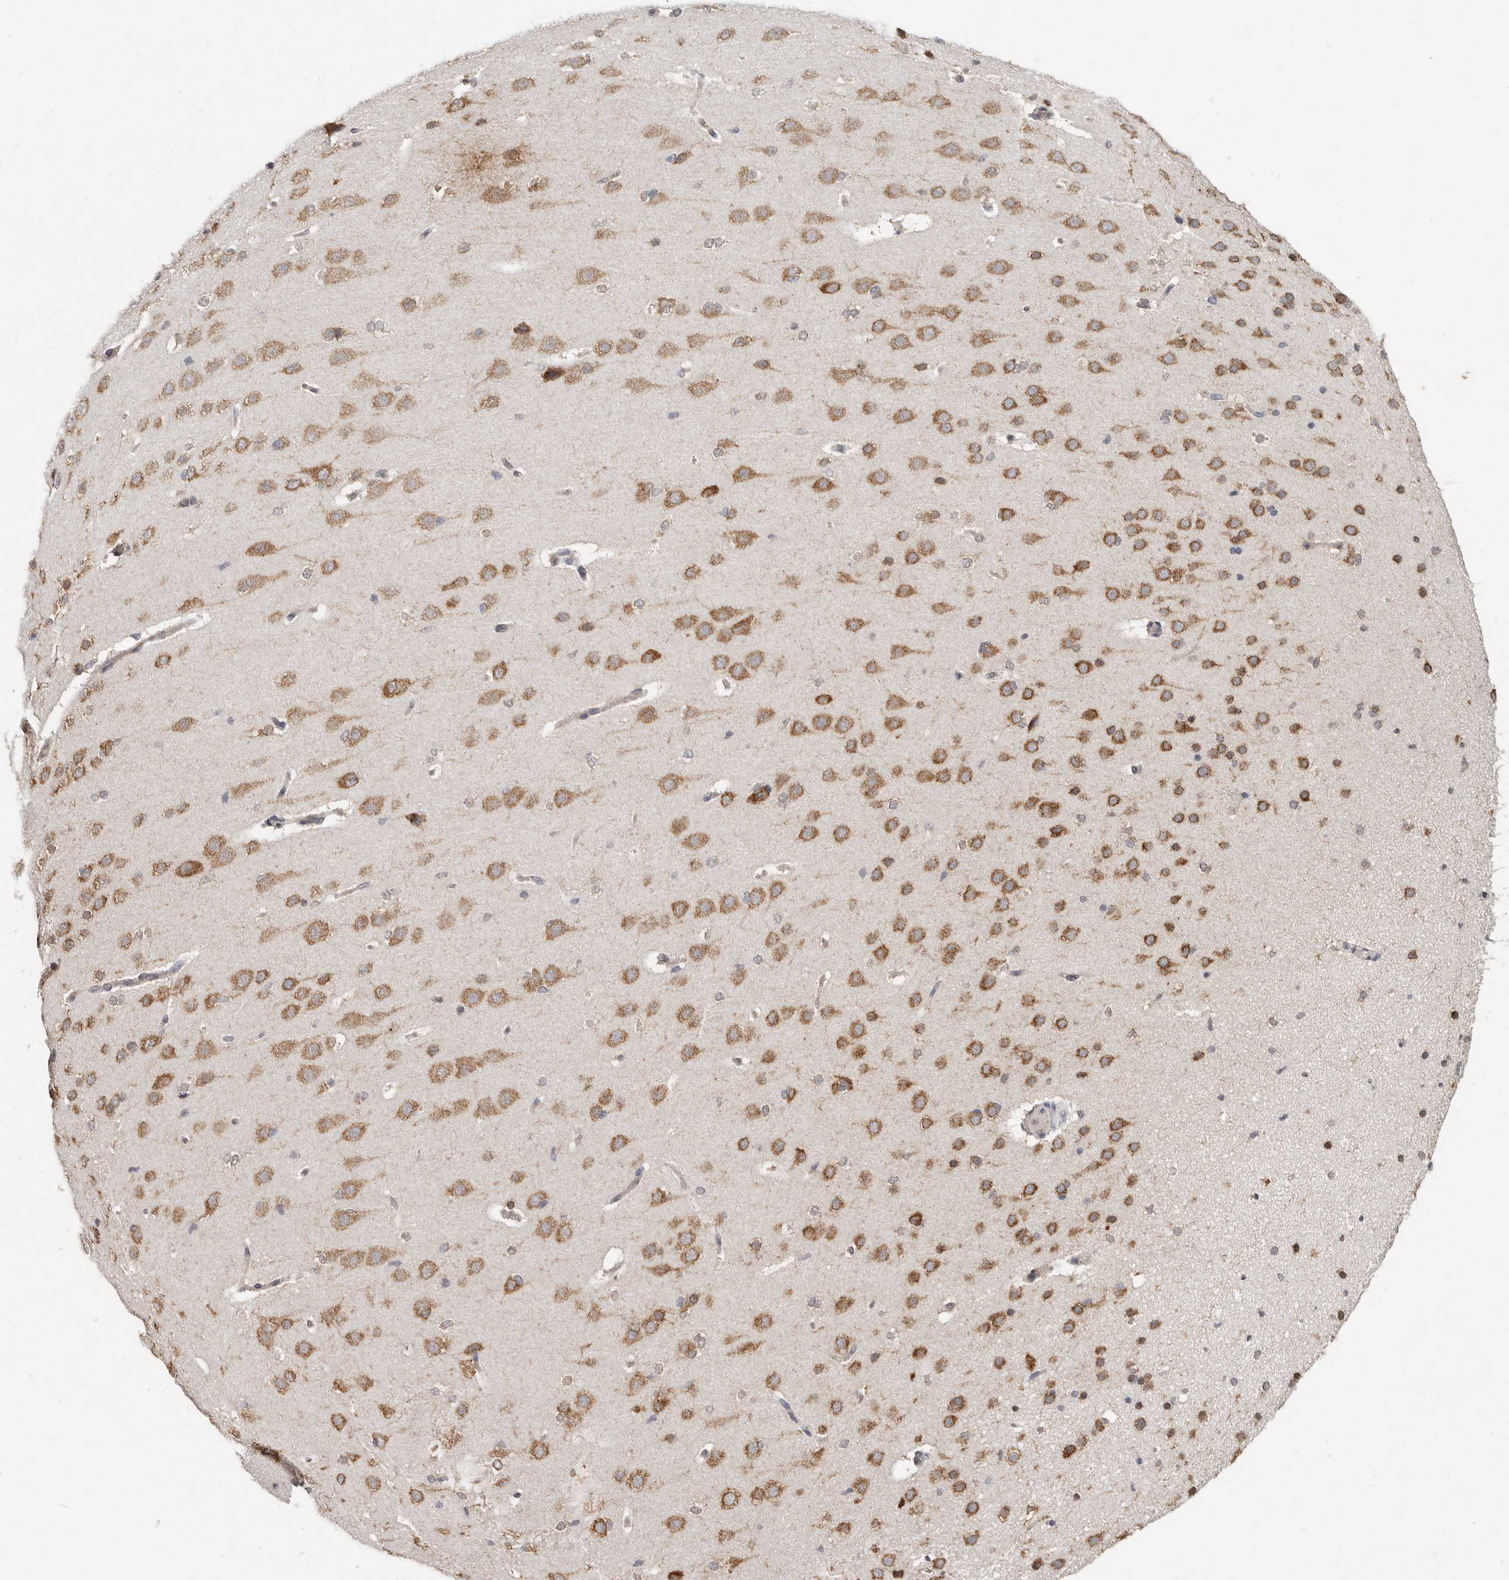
{"staining": {"intensity": "negative", "quantity": "none", "location": "none"}, "tissue": "cerebral cortex", "cell_type": "Endothelial cells", "image_type": "normal", "snomed": [{"axis": "morphology", "description": "Normal tissue, NOS"}, {"axis": "morphology", "description": "Developmental malformation"}, {"axis": "topography", "description": "Cerebral cortex"}], "caption": "Immunohistochemical staining of benign human cerebral cortex displays no significant positivity in endothelial cells.", "gene": "LINGO2", "patient": {"sex": "female", "age": 30}}